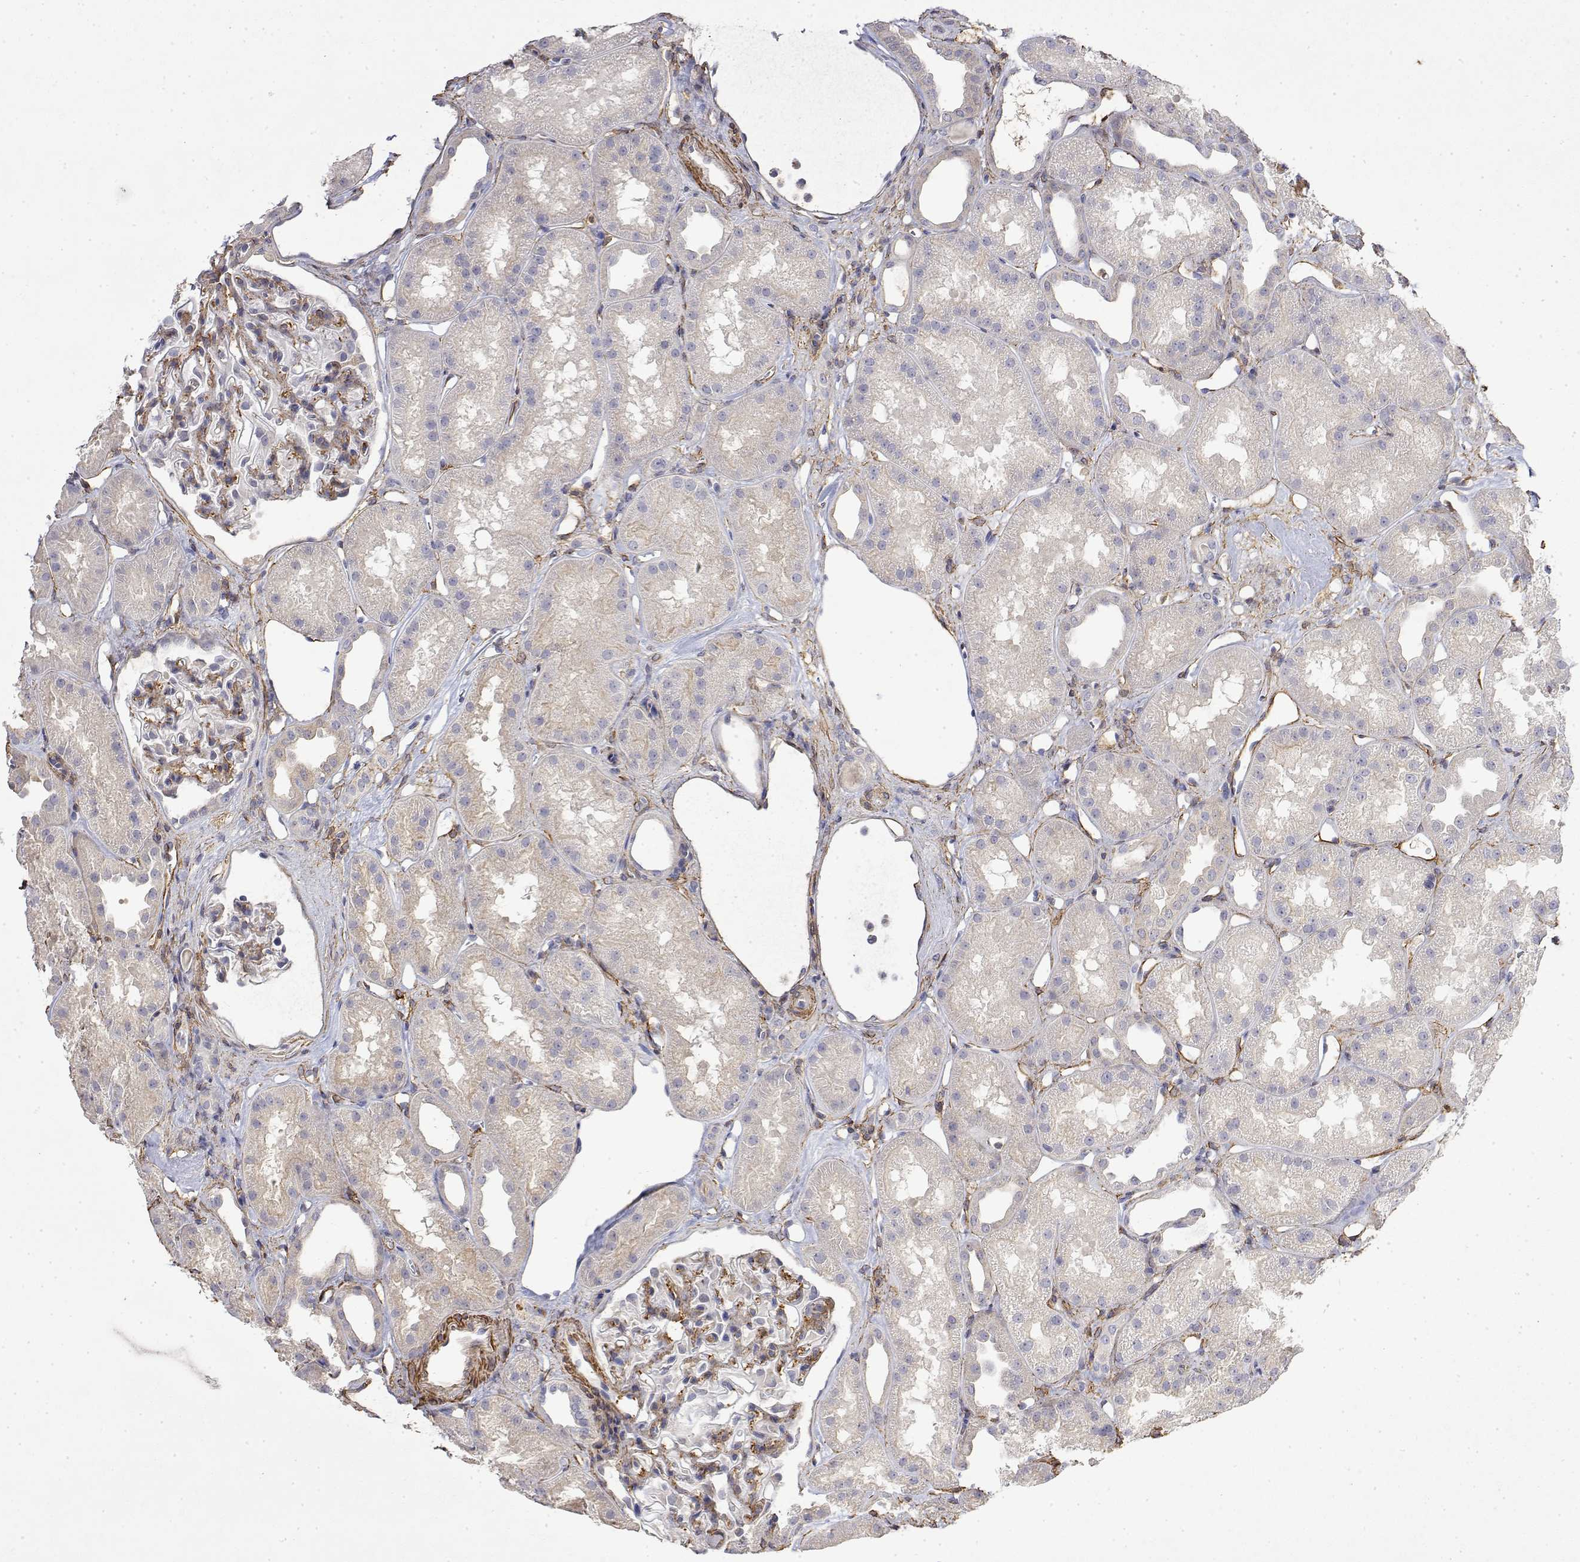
{"staining": {"intensity": "moderate", "quantity": "<25%", "location": "cytoplasmic/membranous"}, "tissue": "kidney", "cell_type": "Cells in glomeruli", "image_type": "normal", "snomed": [{"axis": "morphology", "description": "Normal tissue, NOS"}, {"axis": "topography", "description": "Kidney"}], "caption": "Cells in glomeruli show moderate cytoplasmic/membranous positivity in approximately <25% of cells in unremarkable kidney.", "gene": "SOWAHD", "patient": {"sex": "male", "age": 61}}